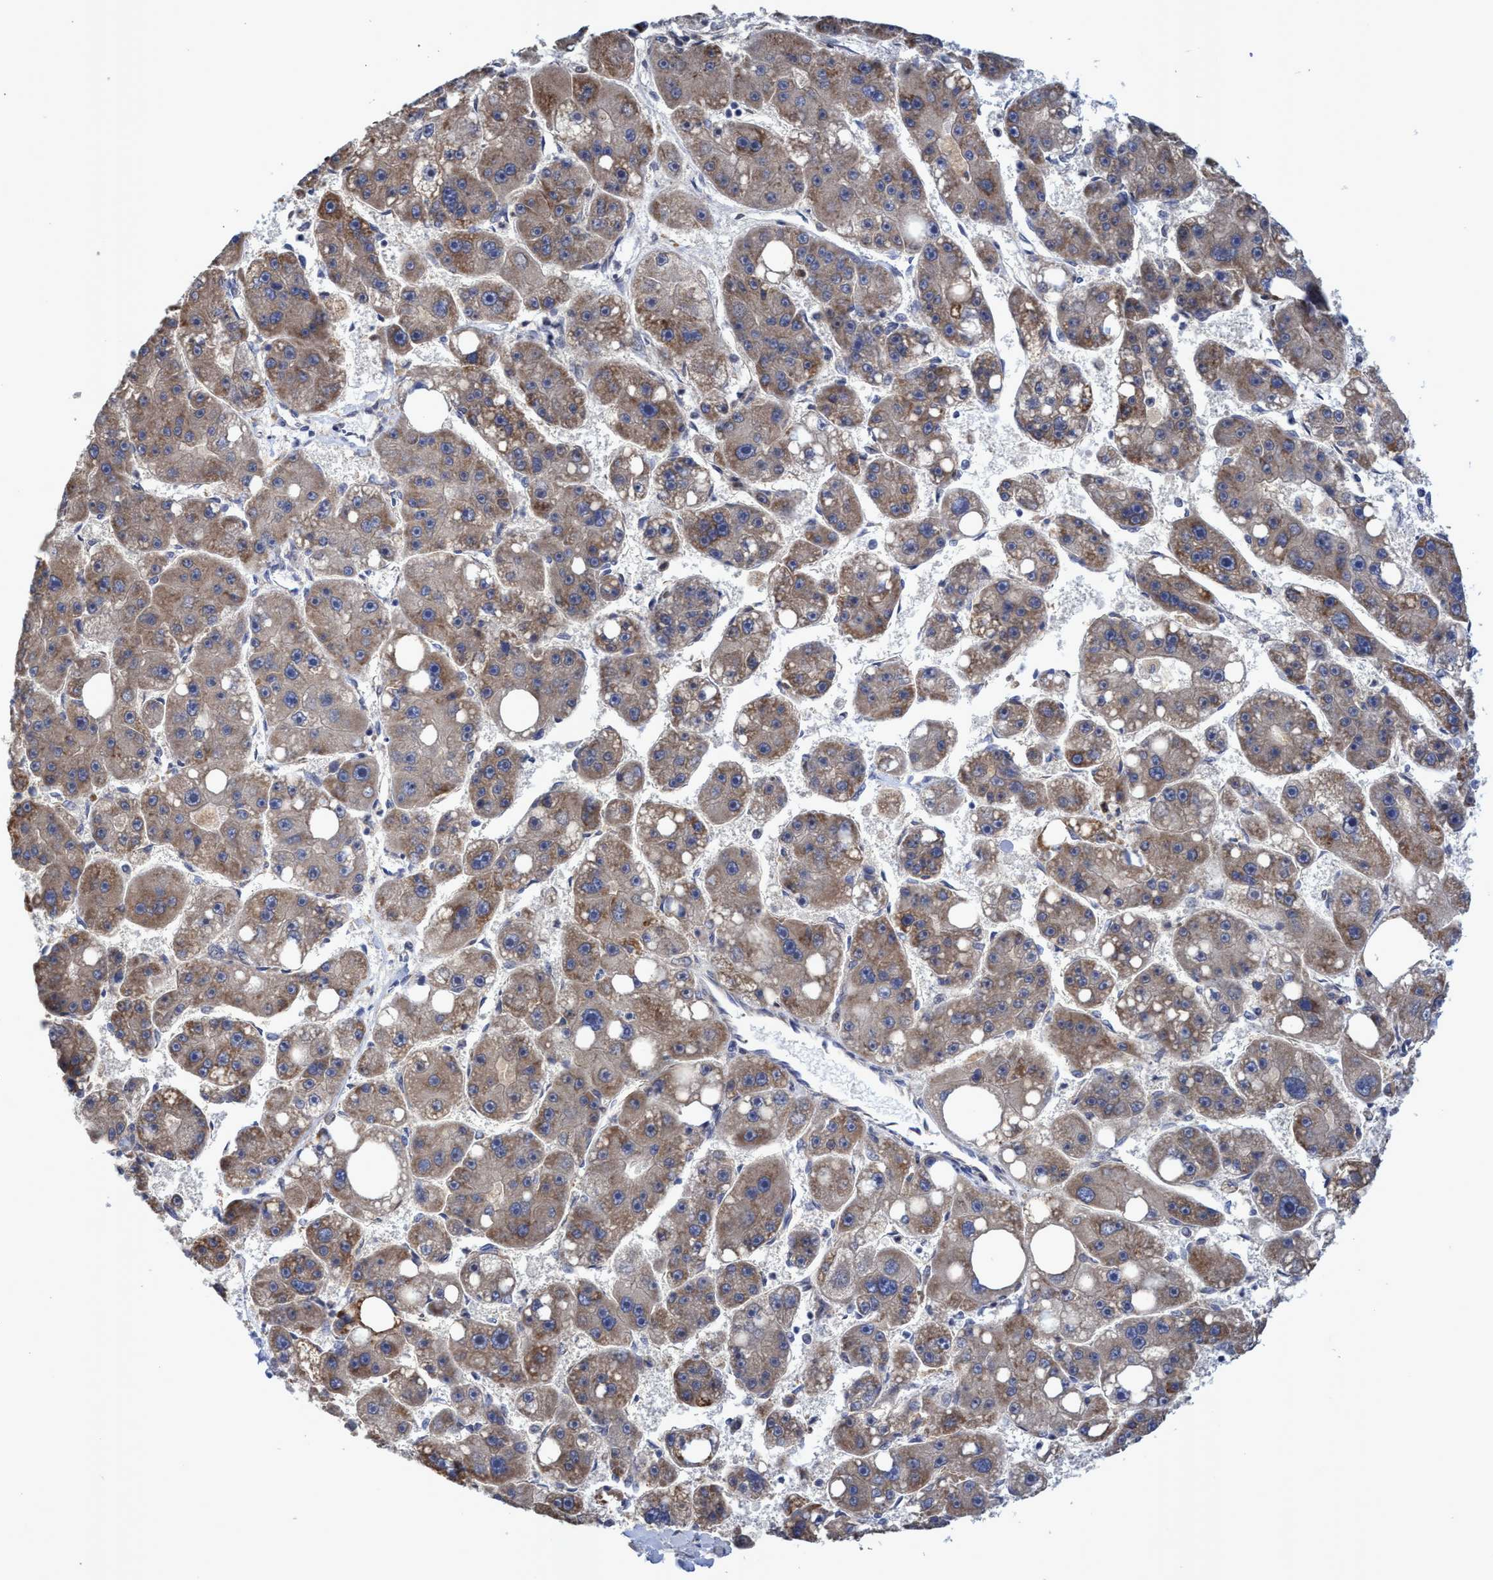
{"staining": {"intensity": "weak", "quantity": ">75%", "location": "cytoplasmic/membranous"}, "tissue": "liver cancer", "cell_type": "Tumor cells", "image_type": "cancer", "snomed": [{"axis": "morphology", "description": "Carcinoma, Hepatocellular, NOS"}, {"axis": "topography", "description": "Liver"}], "caption": "The micrograph exhibits immunohistochemical staining of liver hepatocellular carcinoma. There is weak cytoplasmic/membranous staining is present in about >75% of tumor cells. Nuclei are stained in blue.", "gene": "NAT16", "patient": {"sex": "female", "age": 61}}